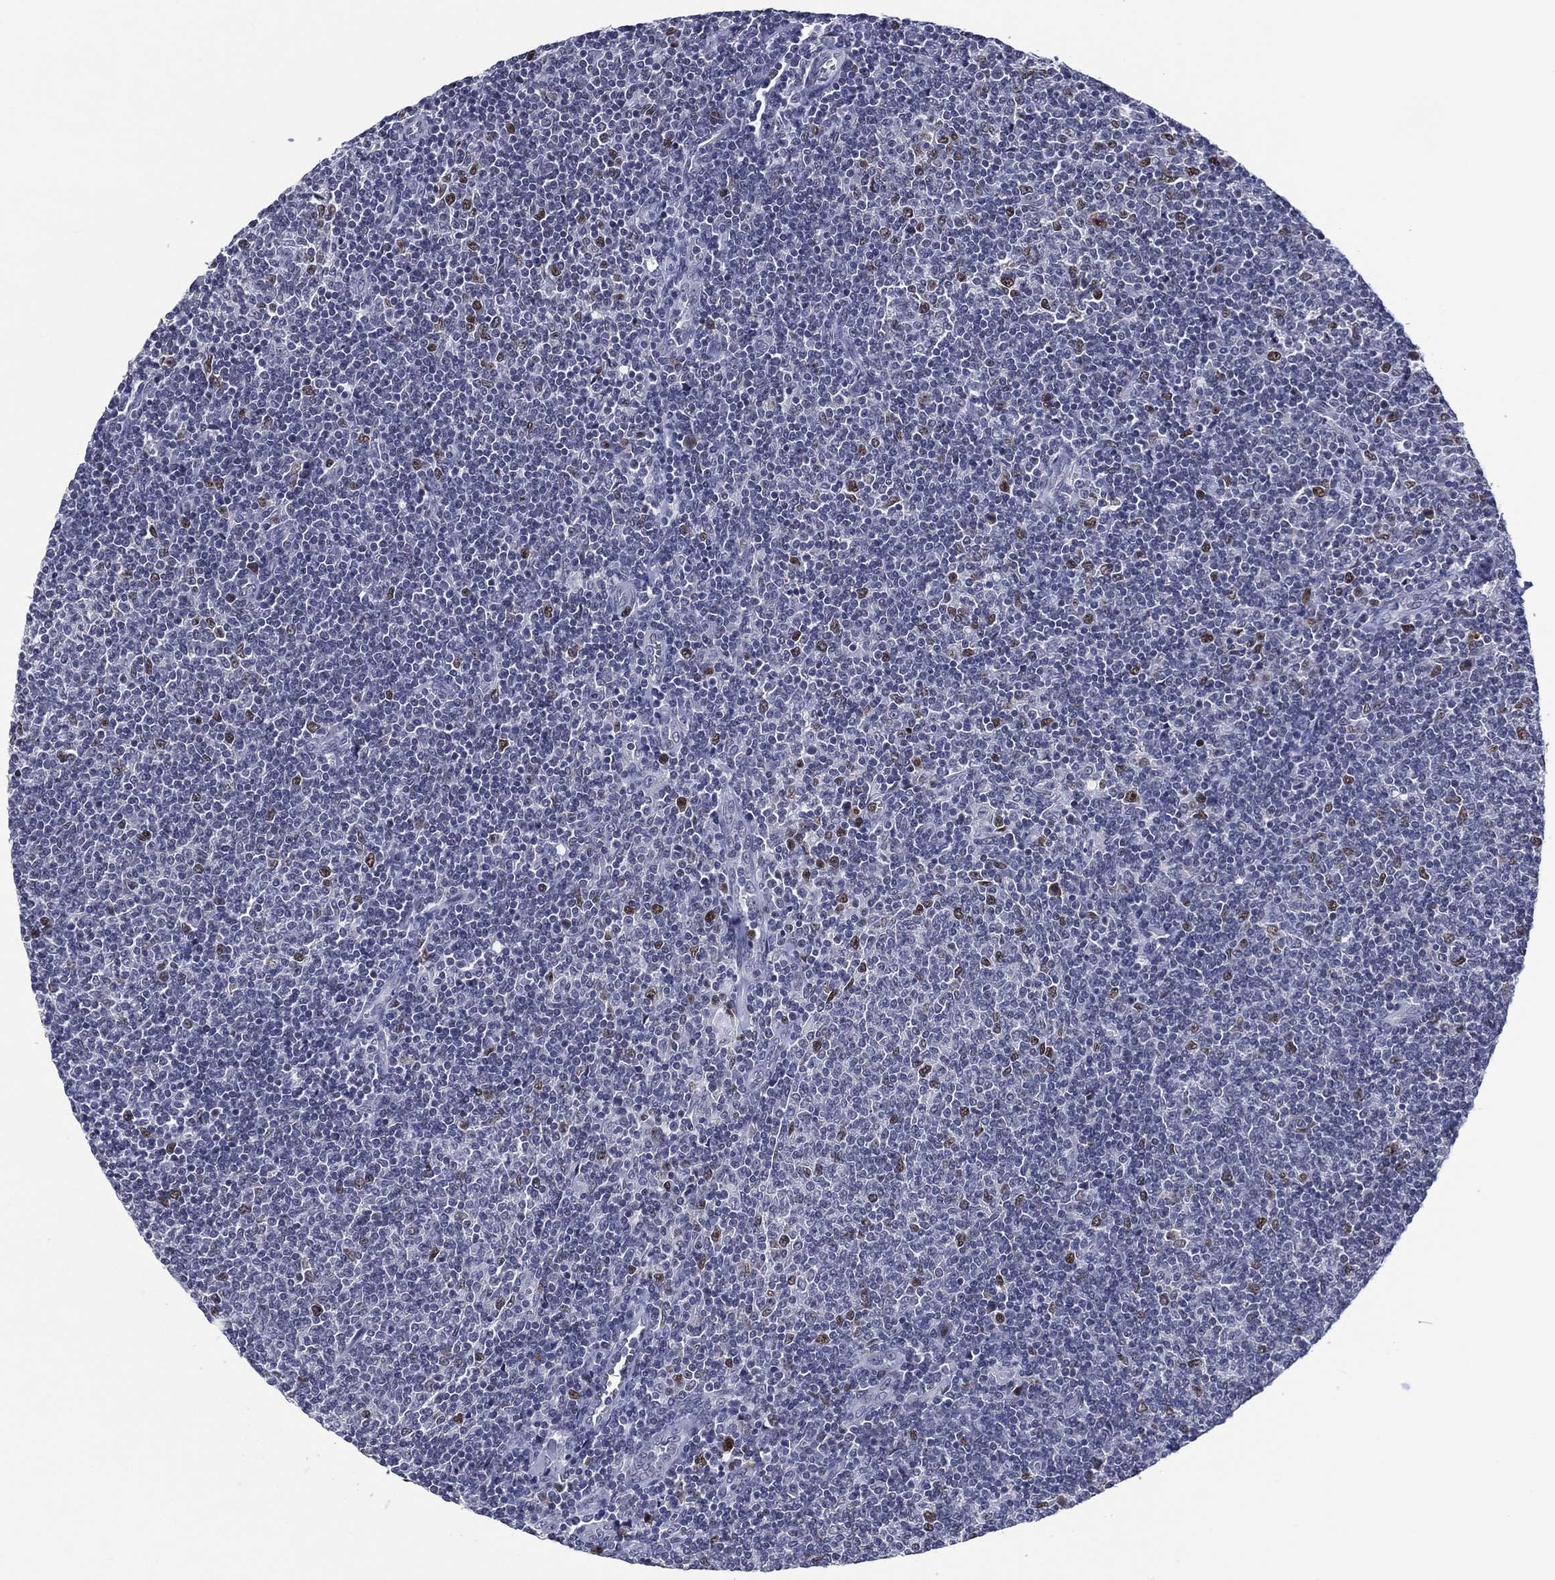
{"staining": {"intensity": "moderate", "quantity": "<25%", "location": "nuclear"}, "tissue": "lymphoma", "cell_type": "Tumor cells", "image_type": "cancer", "snomed": [{"axis": "morphology", "description": "Malignant lymphoma, non-Hodgkin's type, Low grade"}, {"axis": "topography", "description": "Lymph node"}], "caption": "Low-grade malignant lymphoma, non-Hodgkin's type tissue demonstrates moderate nuclear expression in approximately <25% of tumor cells, visualized by immunohistochemistry.", "gene": "GATA6", "patient": {"sex": "male", "age": 52}}